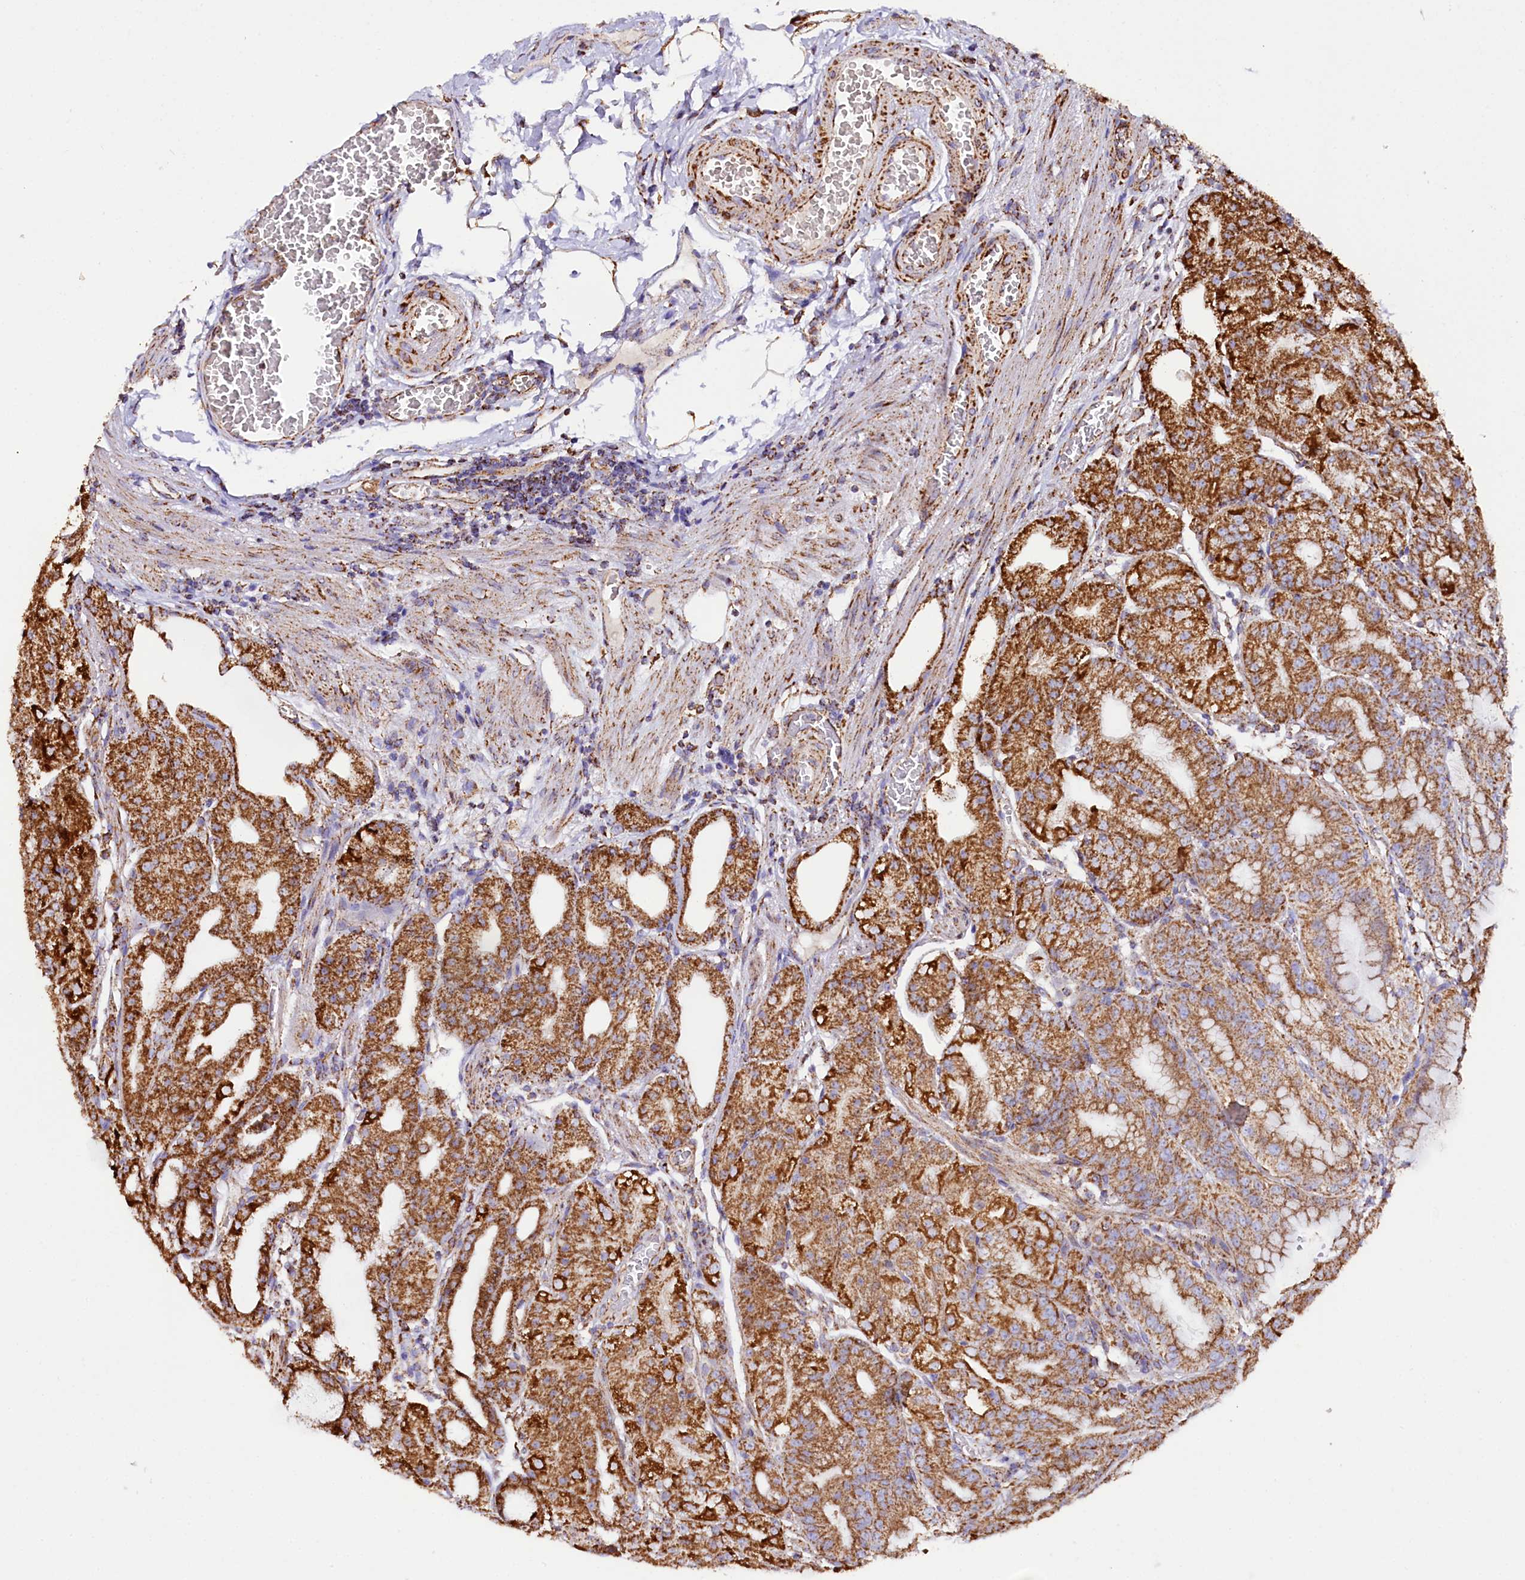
{"staining": {"intensity": "strong", "quantity": ">75%", "location": "cytoplasmic/membranous"}, "tissue": "stomach", "cell_type": "Glandular cells", "image_type": "normal", "snomed": [{"axis": "morphology", "description": "Normal tissue, NOS"}, {"axis": "topography", "description": "Stomach, upper"}, {"axis": "topography", "description": "Stomach, lower"}], "caption": "Protein staining reveals strong cytoplasmic/membranous expression in about >75% of glandular cells in unremarkable stomach. (DAB (3,3'-diaminobenzidine) IHC with brightfield microscopy, high magnification).", "gene": "APLP2", "patient": {"sex": "male", "age": 71}}